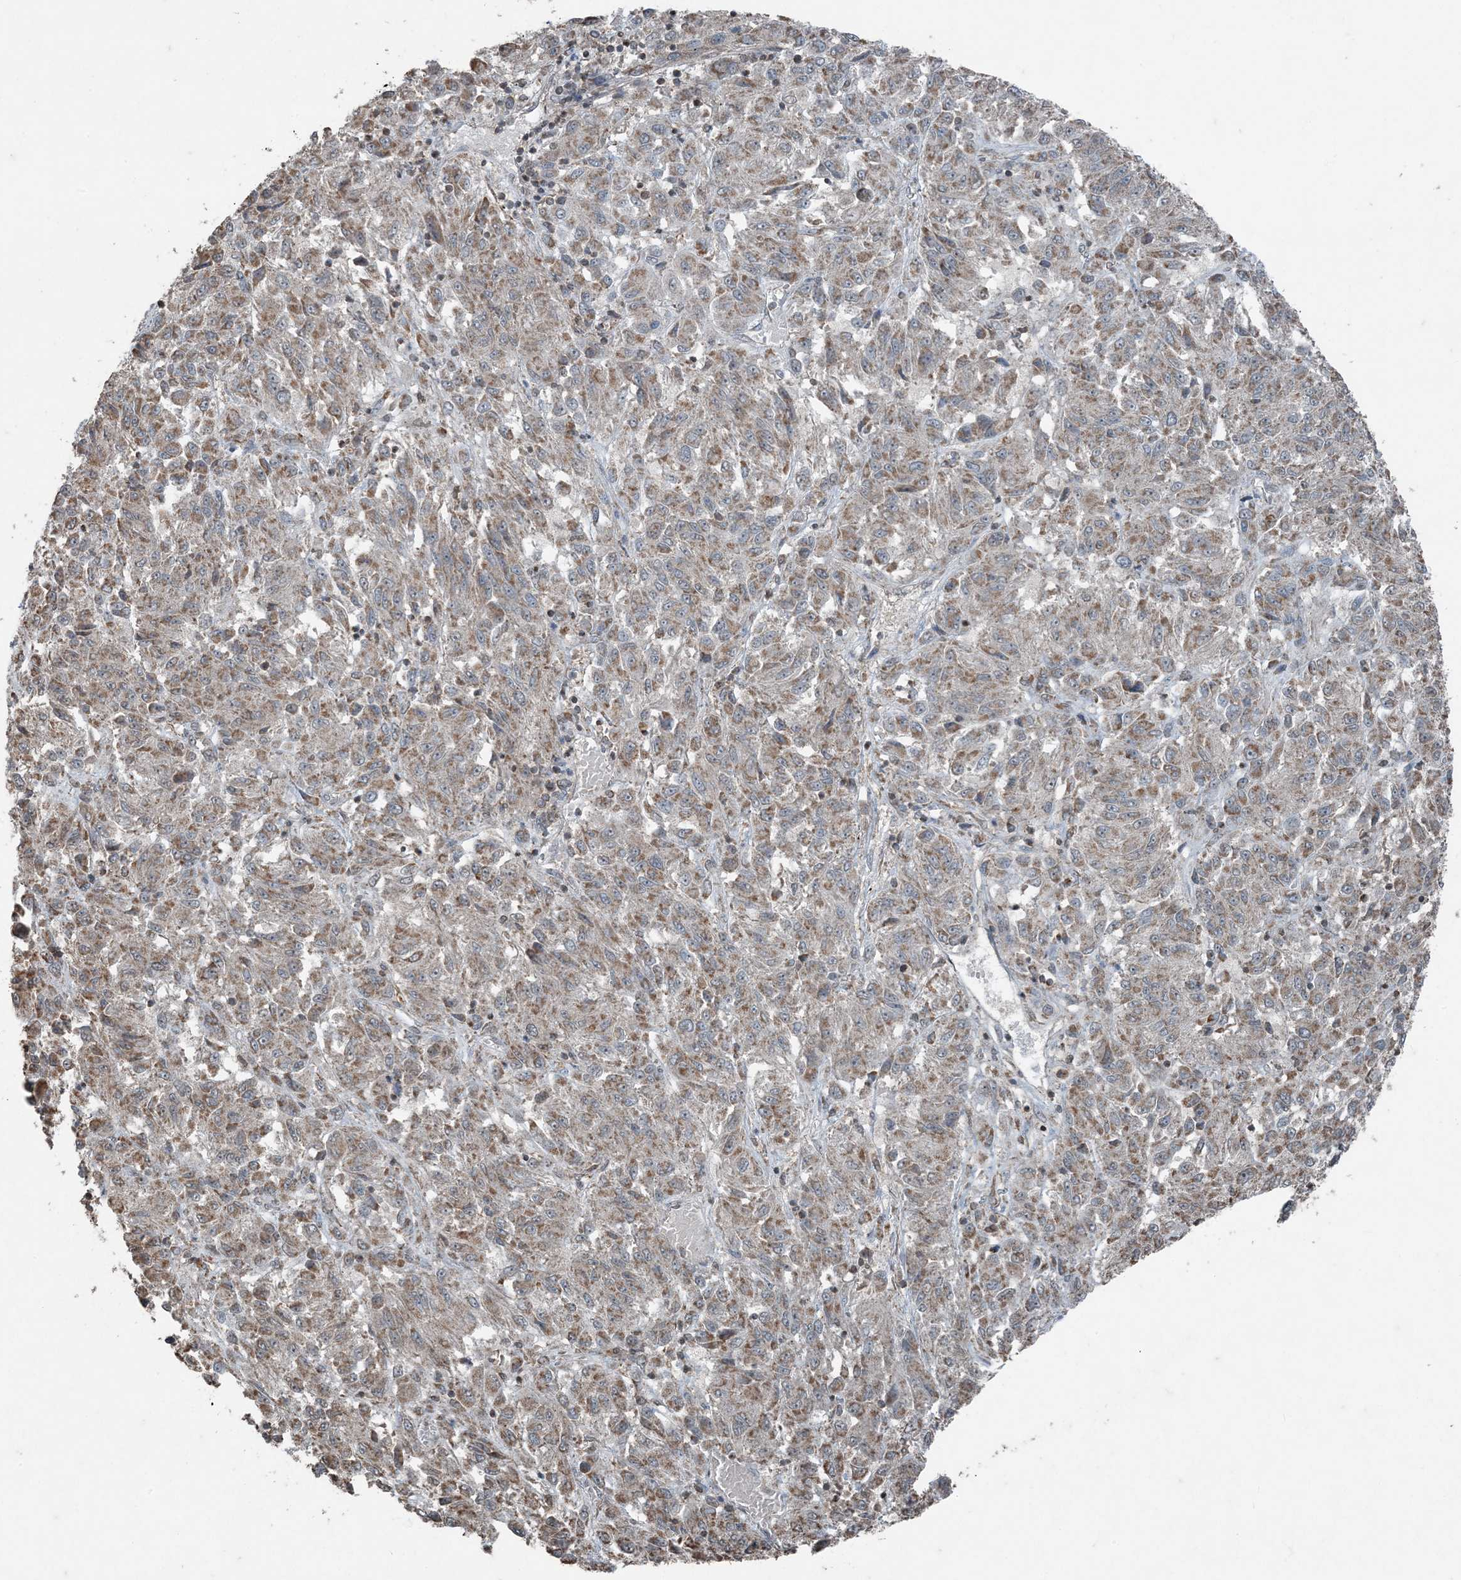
{"staining": {"intensity": "moderate", "quantity": ">75%", "location": "cytoplasmic/membranous"}, "tissue": "melanoma", "cell_type": "Tumor cells", "image_type": "cancer", "snomed": [{"axis": "morphology", "description": "Malignant melanoma, Metastatic site"}, {"axis": "topography", "description": "Lung"}], "caption": "A photomicrograph of malignant melanoma (metastatic site) stained for a protein exhibits moderate cytoplasmic/membranous brown staining in tumor cells.", "gene": "GNL1", "patient": {"sex": "male", "age": 64}}